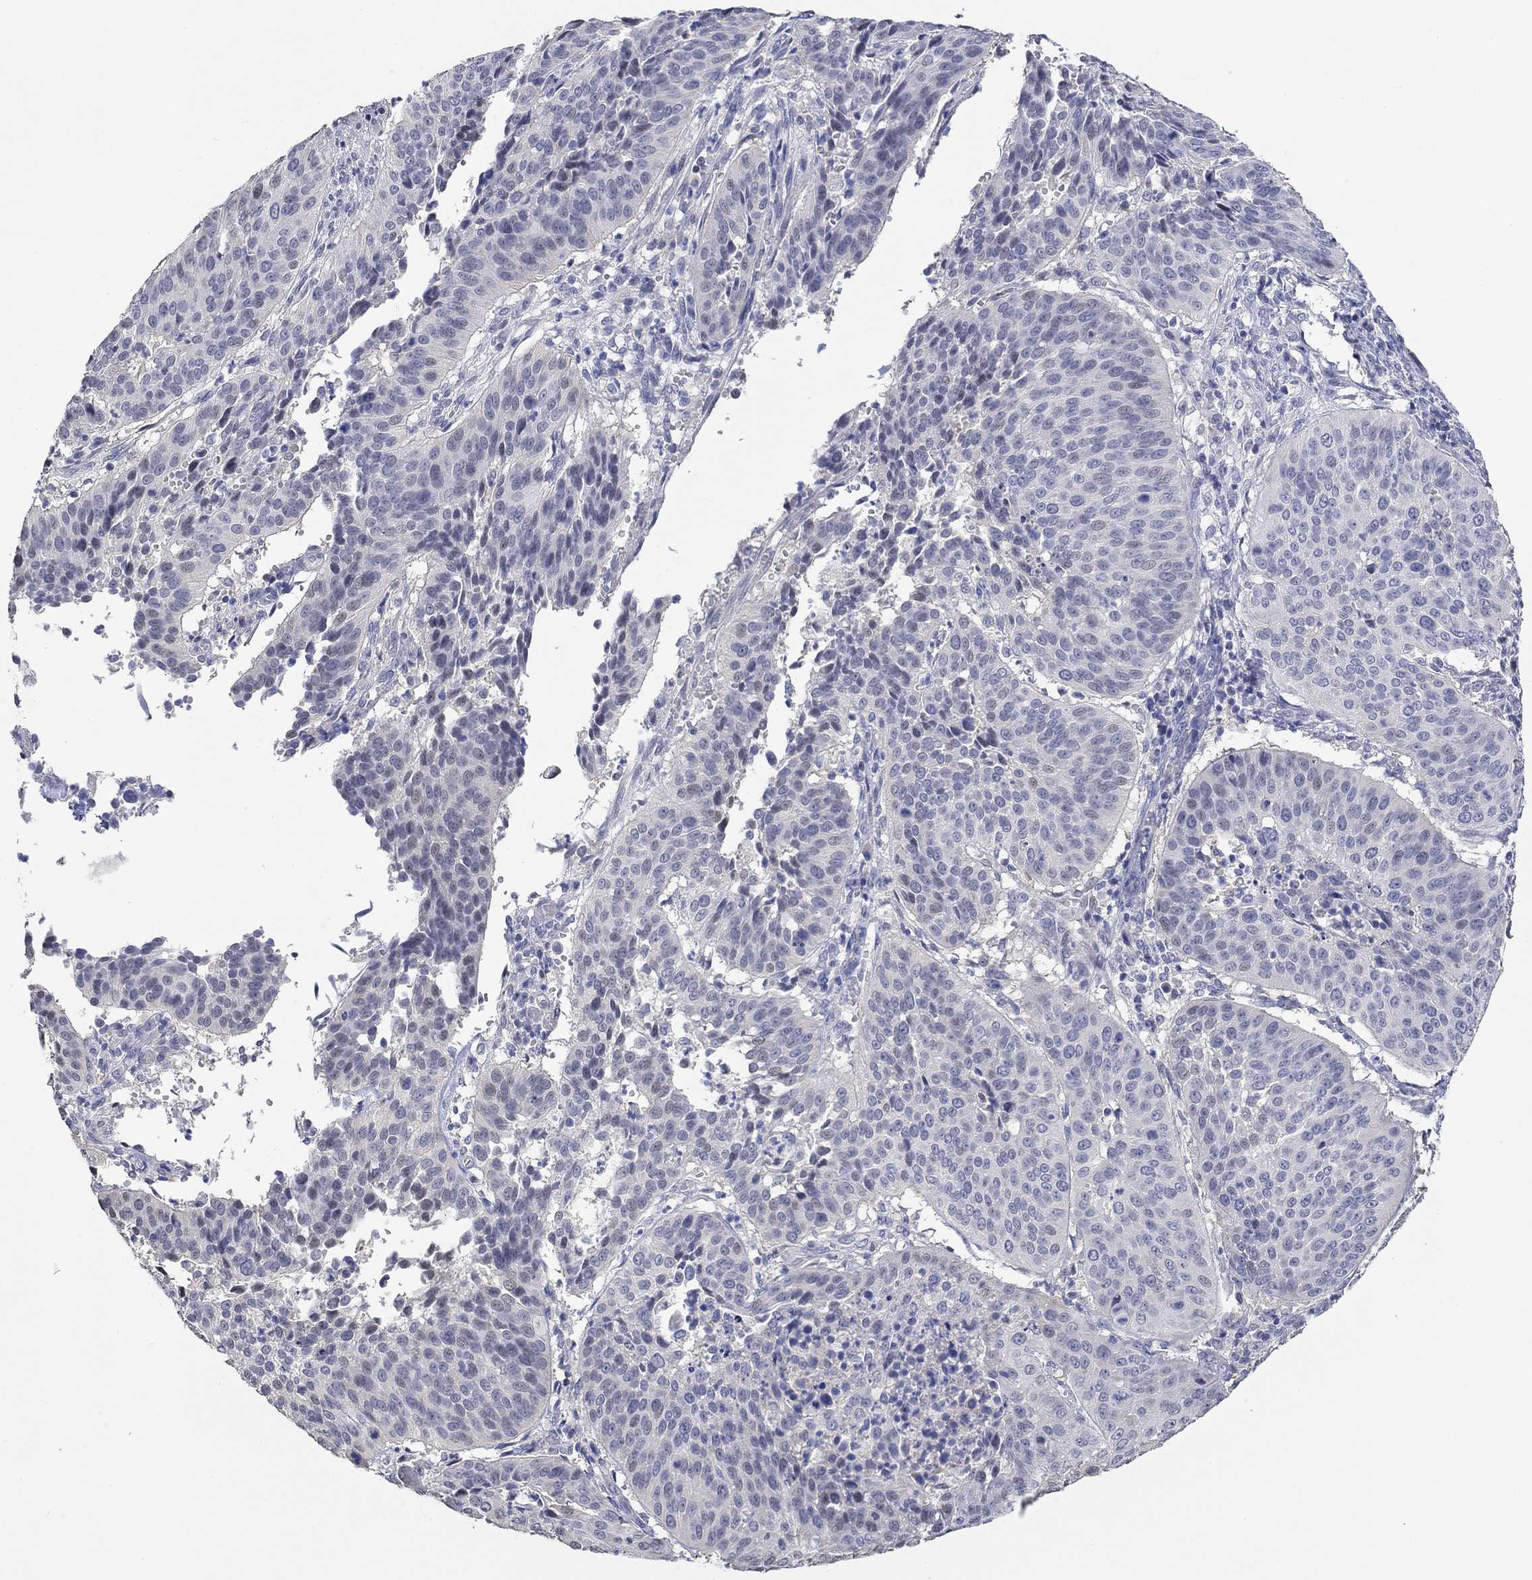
{"staining": {"intensity": "negative", "quantity": "none", "location": "none"}, "tissue": "cervical cancer", "cell_type": "Tumor cells", "image_type": "cancer", "snomed": [{"axis": "morphology", "description": "Normal tissue, NOS"}, {"axis": "morphology", "description": "Squamous cell carcinoma, NOS"}, {"axis": "topography", "description": "Cervix"}], "caption": "A histopathology image of cervical squamous cell carcinoma stained for a protein displays no brown staining in tumor cells.", "gene": "PNMA5", "patient": {"sex": "female", "age": 39}}